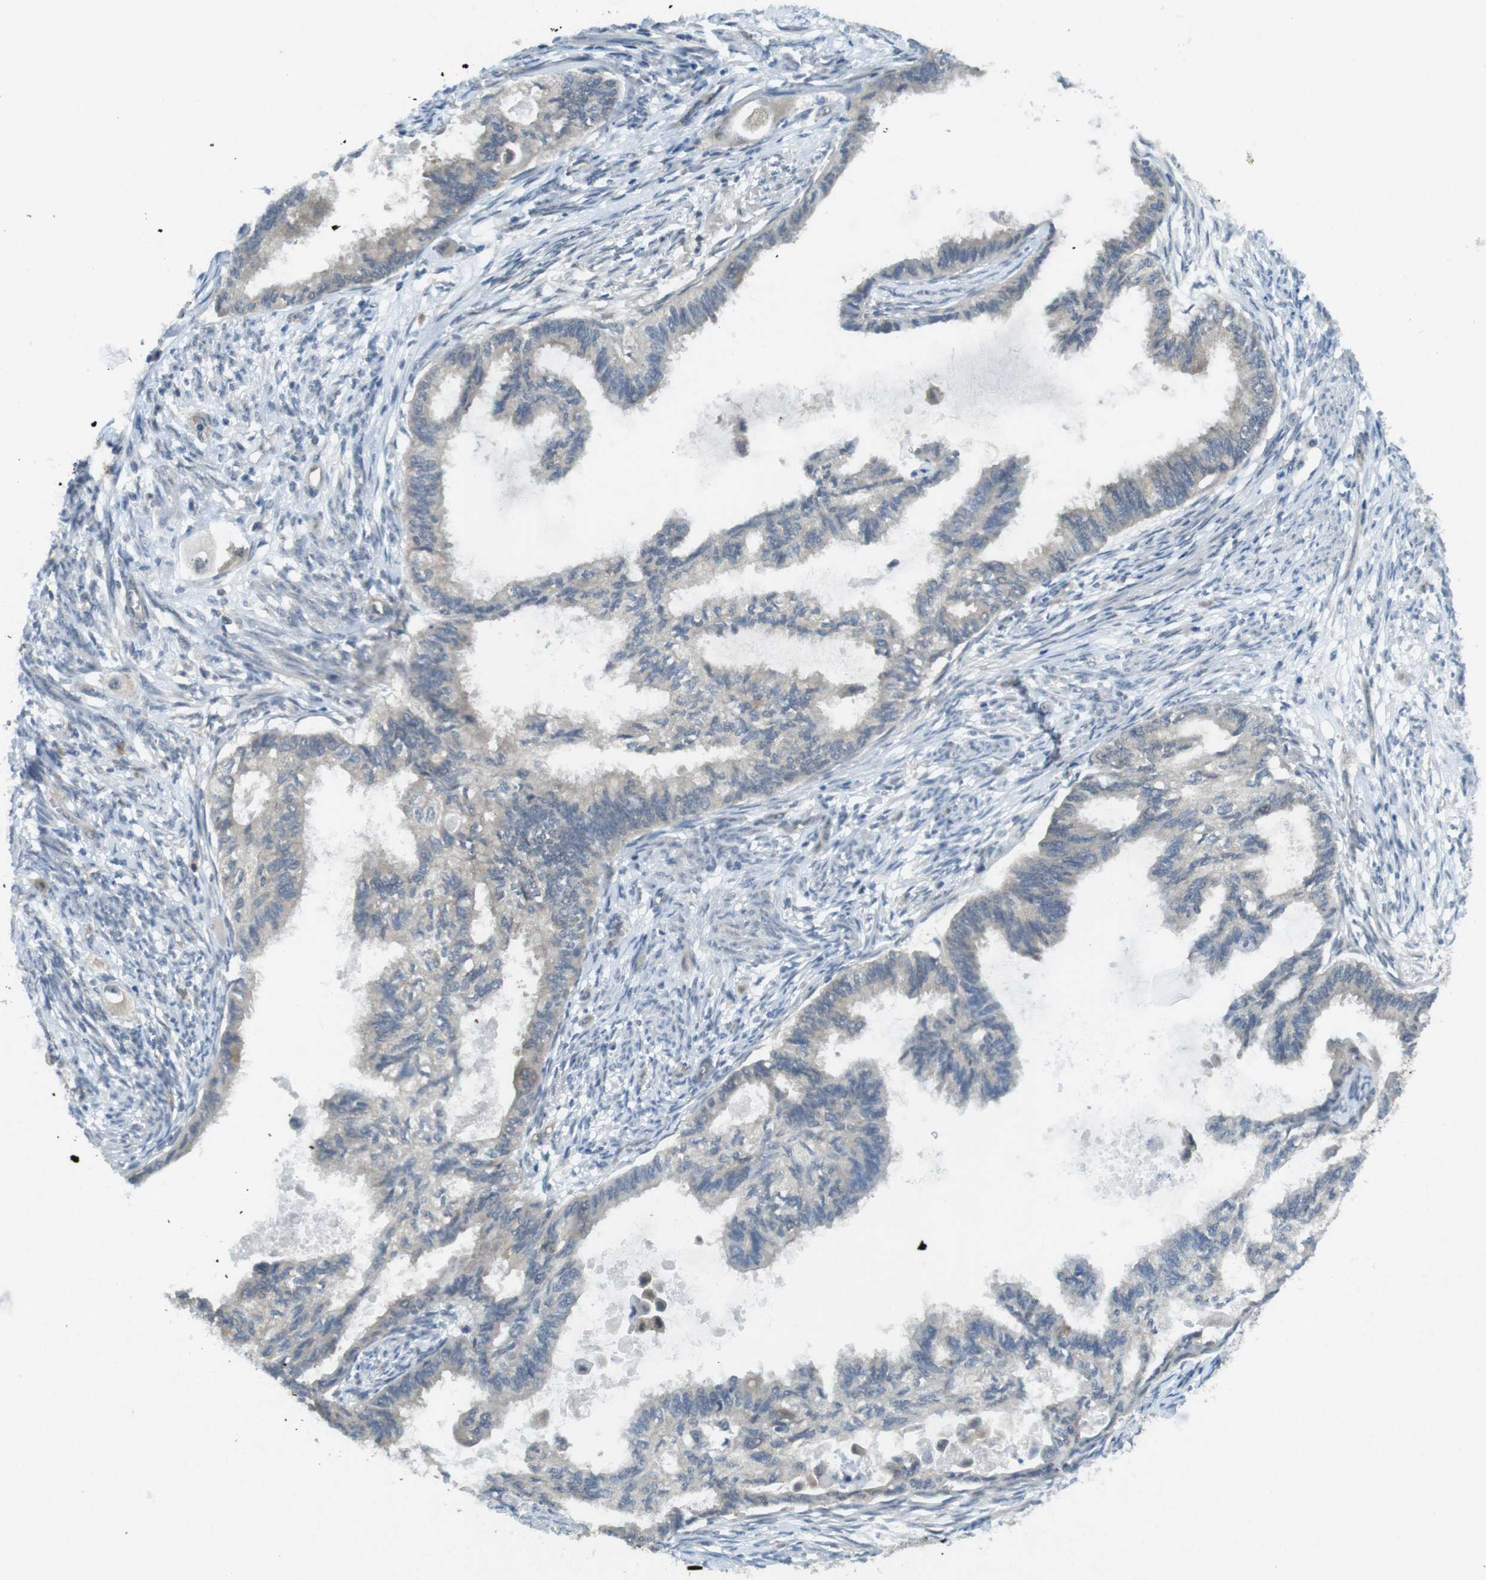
{"staining": {"intensity": "negative", "quantity": "none", "location": "none"}, "tissue": "cervical cancer", "cell_type": "Tumor cells", "image_type": "cancer", "snomed": [{"axis": "morphology", "description": "Normal tissue, NOS"}, {"axis": "morphology", "description": "Adenocarcinoma, NOS"}, {"axis": "topography", "description": "Cervix"}, {"axis": "topography", "description": "Endometrium"}], "caption": "Immunohistochemistry micrograph of neoplastic tissue: human cervical cancer (adenocarcinoma) stained with DAB (3,3'-diaminobenzidine) reveals no significant protein staining in tumor cells. Brightfield microscopy of immunohistochemistry (IHC) stained with DAB (brown) and hematoxylin (blue), captured at high magnification.", "gene": "SUGT1", "patient": {"sex": "female", "age": 86}}